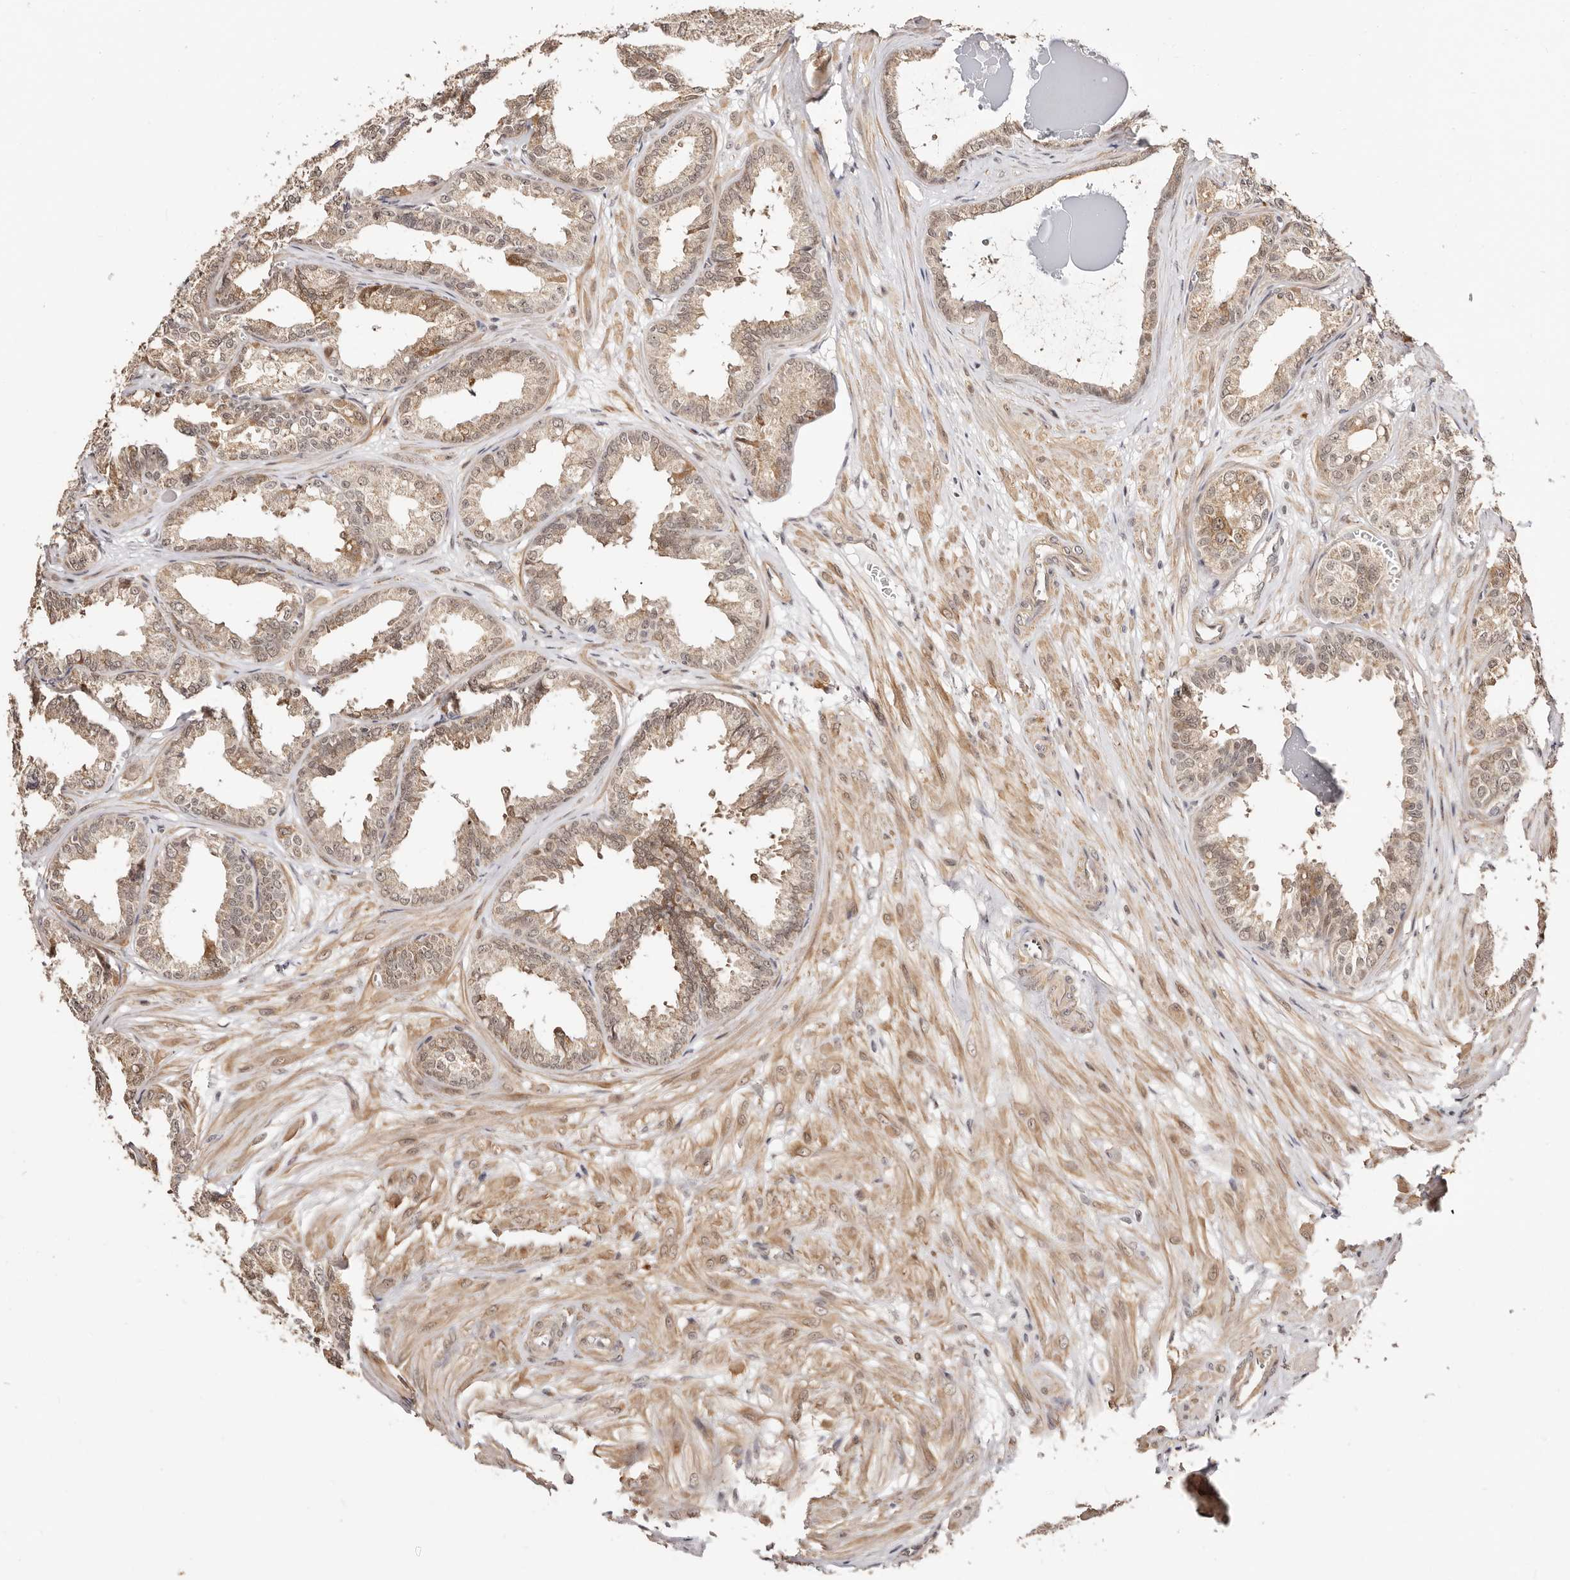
{"staining": {"intensity": "moderate", "quantity": "25%-75%", "location": "cytoplasmic/membranous,nuclear"}, "tissue": "seminal vesicle", "cell_type": "Glandular cells", "image_type": "normal", "snomed": [{"axis": "morphology", "description": "Normal tissue, NOS"}, {"axis": "topography", "description": "Prostate"}, {"axis": "topography", "description": "Seminal veicle"}], "caption": "A brown stain labels moderate cytoplasmic/membranous,nuclear expression of a protein in glandular cells of normal human seminal vesicle. The staining was performed using DAB (3,3'-diaminobenzidine), with brown indicating positive protein expression. Nuclei are stained blue with hematoxylin.", "gene": "CTNNBL1", "patient": {"sex": "male", "age": 51}}